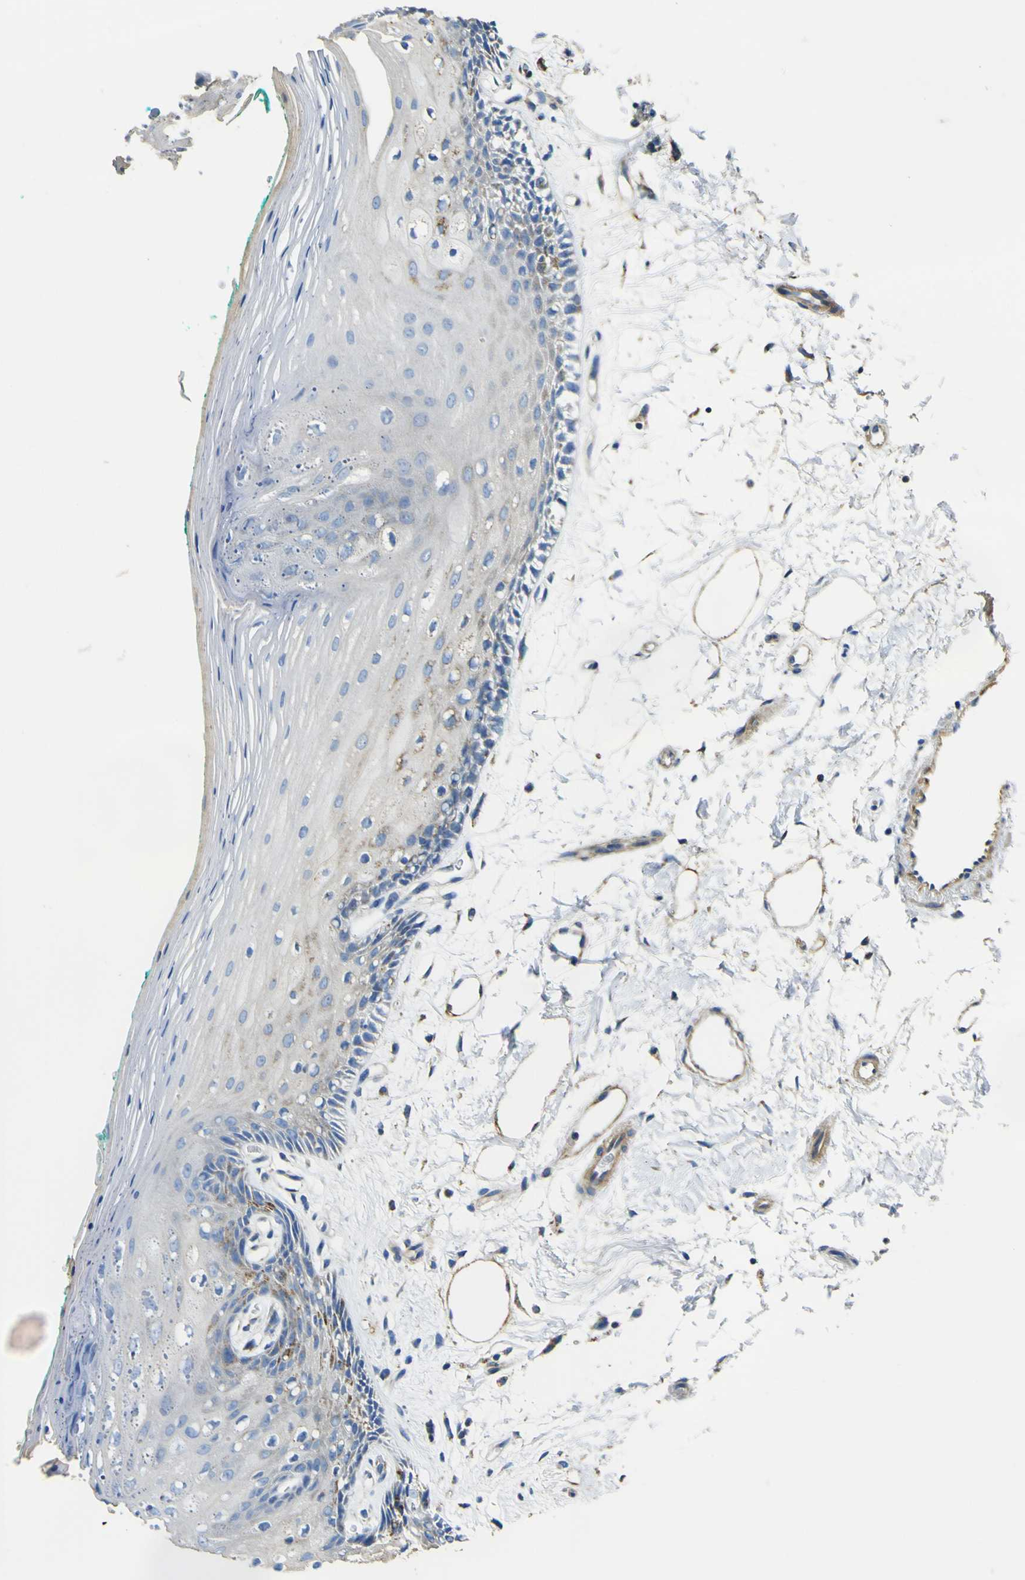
{"staining": {"intensity": "negative", "quantity": "none", "location": "none"}, "tissue": "oral mucosa", "cell_type": "Squamous epithelial cells", "image_type": "normal", "snomed": [{"axis": "morphology", "description": "Normal tissue, NOS"}, {"axis": "topography", "description": "Skeletal muscle"}, {"axis": "topography", "description": "Oral tissue"}, {"axis": "topography", "description": "Peripheral nerve tissue"}], "caption": "High power microscopy micrograph of an immunohistochemistry histopathology image of unremarkable oral mucosa, revealing no significant positivity in squamous epithelial cells. (DAB (3,3'-diaminobenzidine) IHC with hematoxylin counter stain).", "gene": "ALDH18A1", "patient": {"sex": "female", "age": 84}}